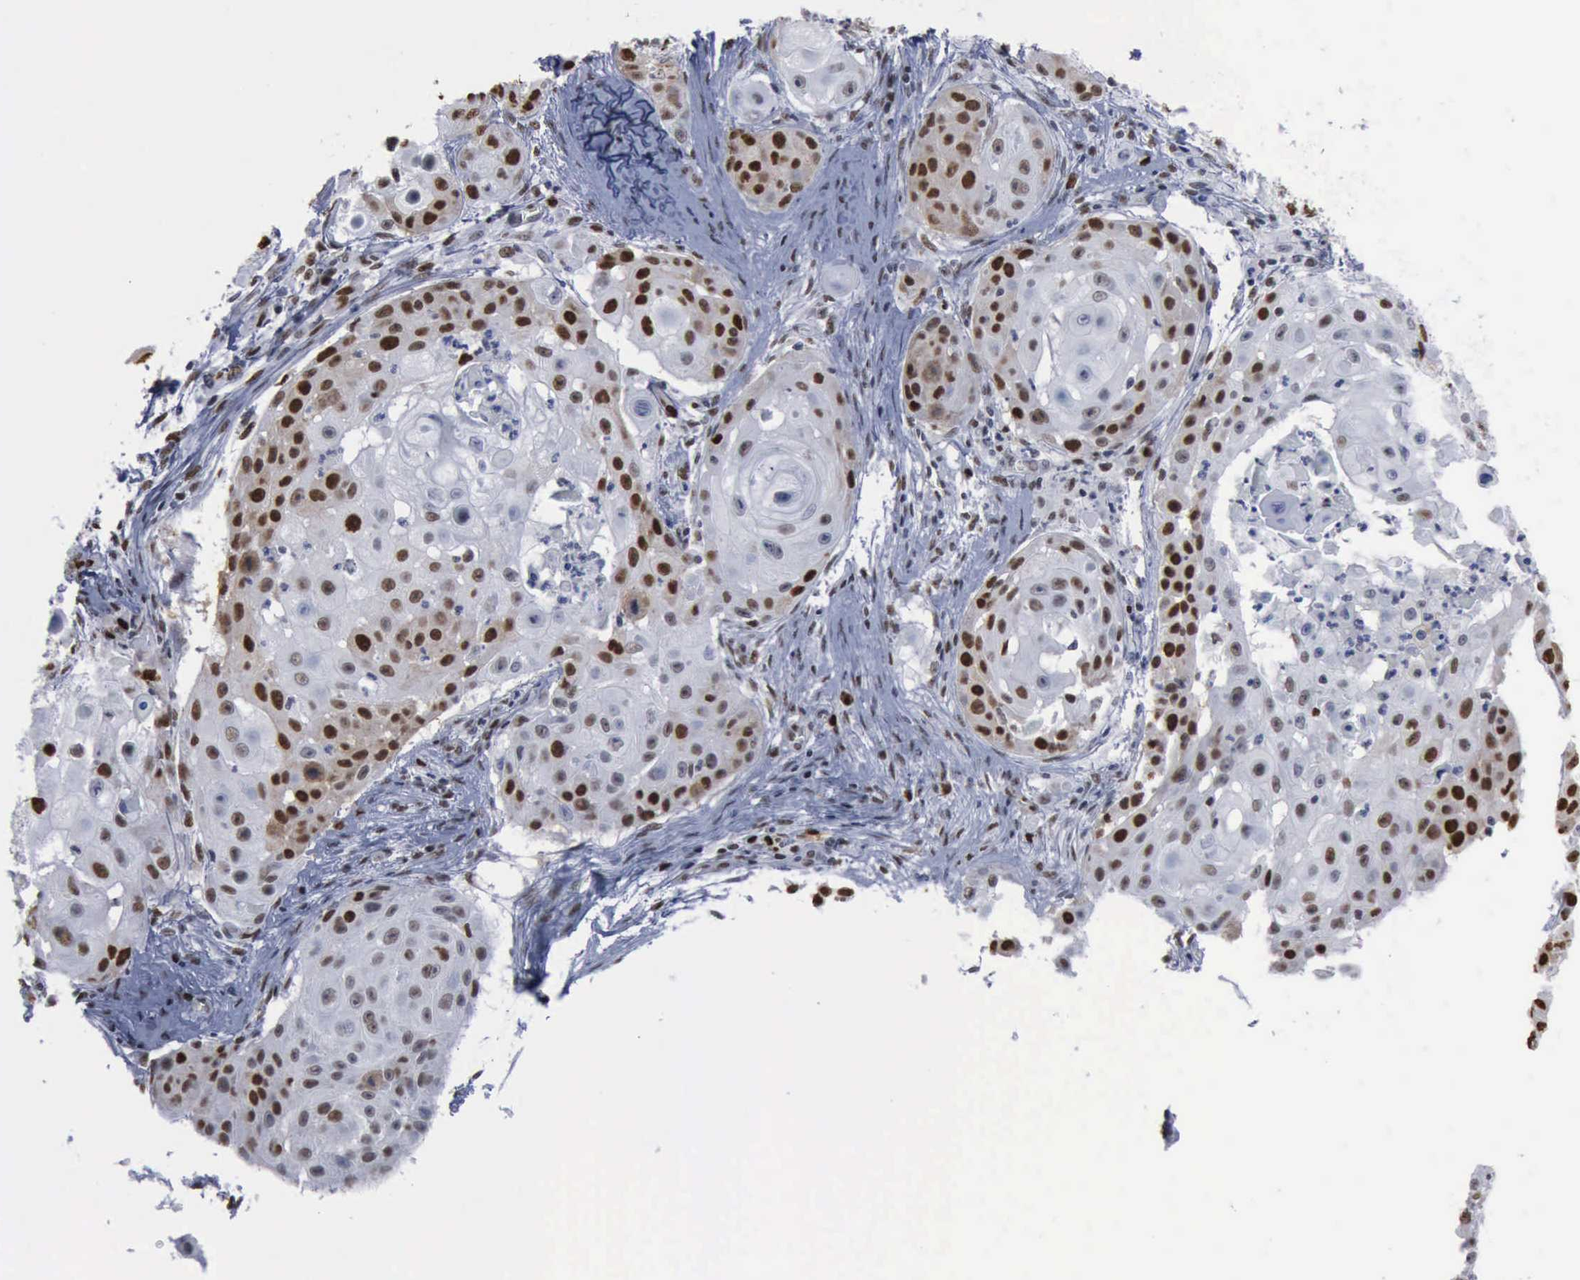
{"staining": {"intensity": "moderate", "quantity": "25%-75%", "location": "nuclear"}, "tissue": "skin cancer", "cell_type": "Tumor cells", "image_type": "cancer", "snomed": [{"axis": "morphology", "description": "Squamous cell carcinoma, NOS"}, {"axis": "topography", "description": "Skin"}], "caption": "Moderate nuclear protein positivity is seen in approximately 25%-75% of tumor cells in skin cancer (squamous cell carcinoma).", "gene": "PCNA", "patient": {"sex": "female", "age": 57}}